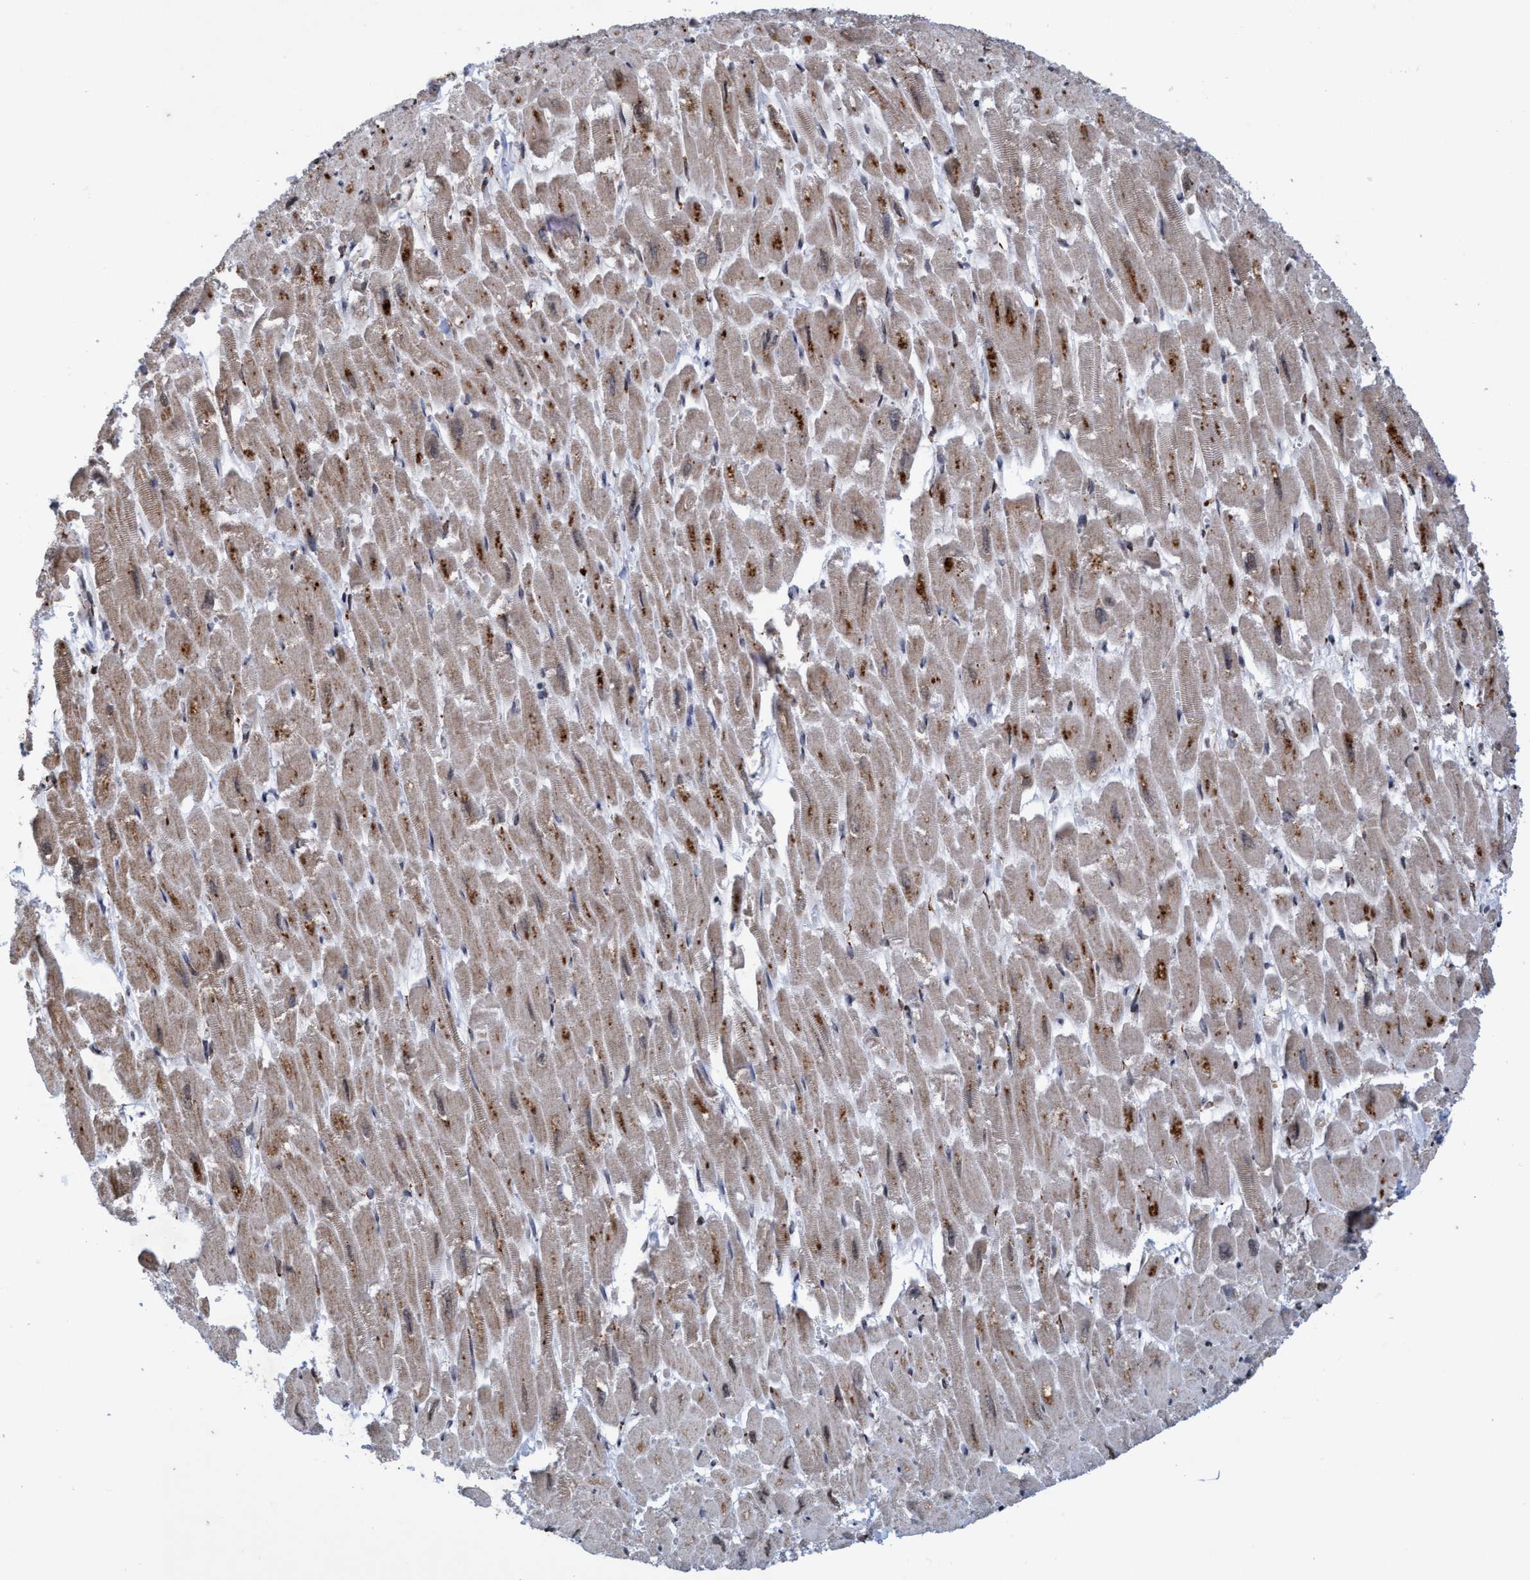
{"staining": {"intensity": "moderate", "quantity": ">75%", "location": "cytoplasmic/membranous,nuclear"}, "tissue": "heart muscle", "cell_type": "Cardiomyocytes", "image_type": "normal", "snomed": [{"axis": "morphology", "description": "Normal tissue, NOS"}, {"axis": "topography", "description": "Heart"}], "caption": "The immunohistochemical stain labels moderate cytoplasmic/membranous,nuclear expression in cardiomyocytes of normal heart muscle.", "gene": "GLT6D1", "patient": {"sex": "male", "age": 54}}